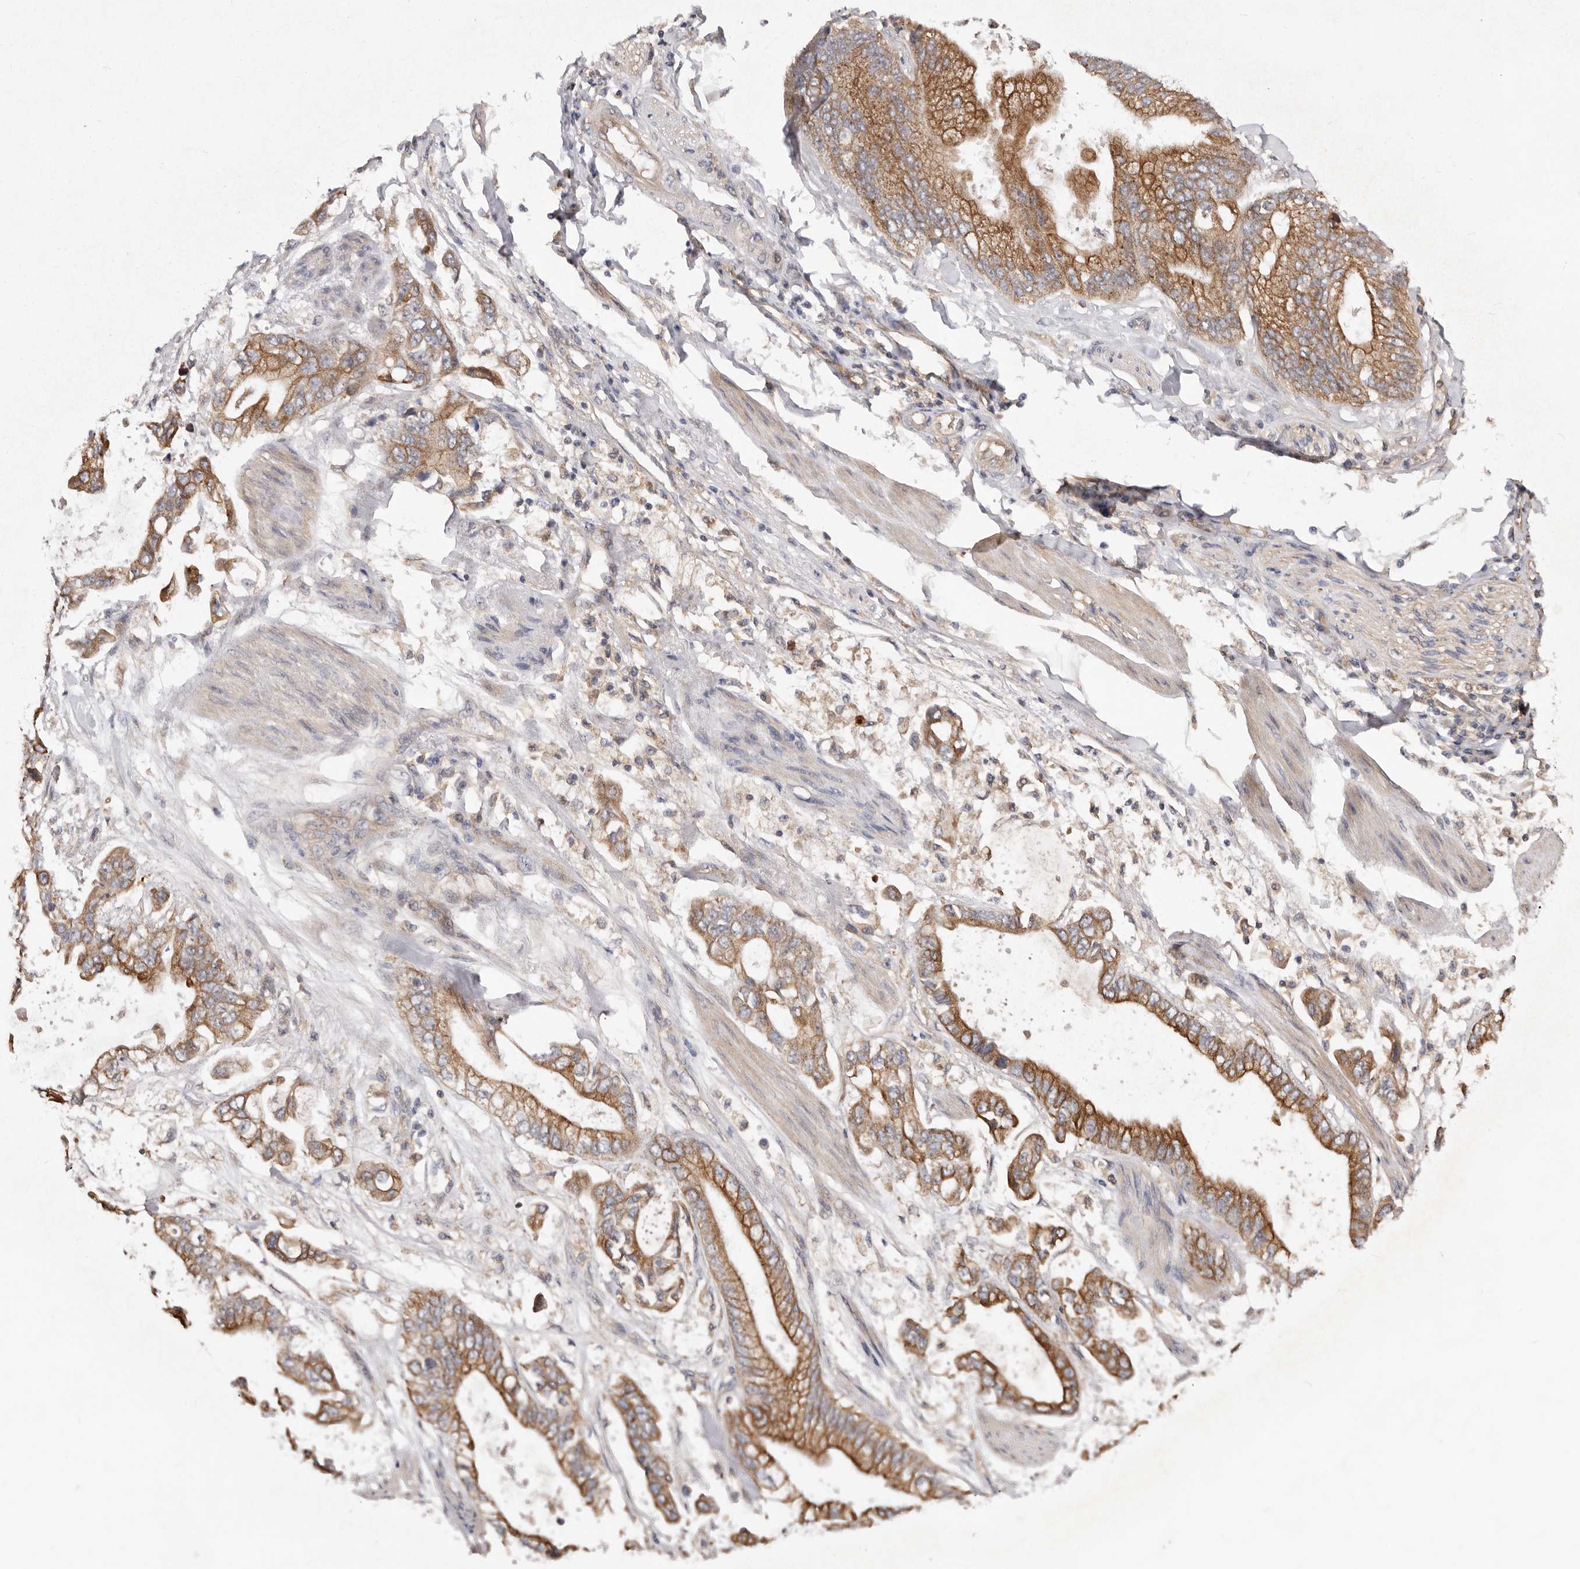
{"staining": {"intensity": "moderate", "quantity": ">75%", "location": "cytoplasmic/membranous"}, "tissue": "stomach cancer", "cell_type": "Tumor cells", "image_type": "cancer", "snomed": [{"axis": "morphology", "description": "Normal tissue, NOS"}, {"axis": "morphology", "description": "Adenocarcinoma, NOS"}, {"axis": "topography", "description": "Stomach"}], "caption": "Immunohistochemistry (IHC) staining of adenocarcinoma (stomach), which exhibits medium levels of moderate cytoplasmic/membranous positivity in approximately >75% of tumor cells indicating moderate cytoplasmic/membranous protein positivity. The staining was performed using DAB (brown) for protein detection and nuclei were counterstained in hematoxylin (blue).", "gene": "LRRC25", "patient": {"sex": "male", "age": 62}}